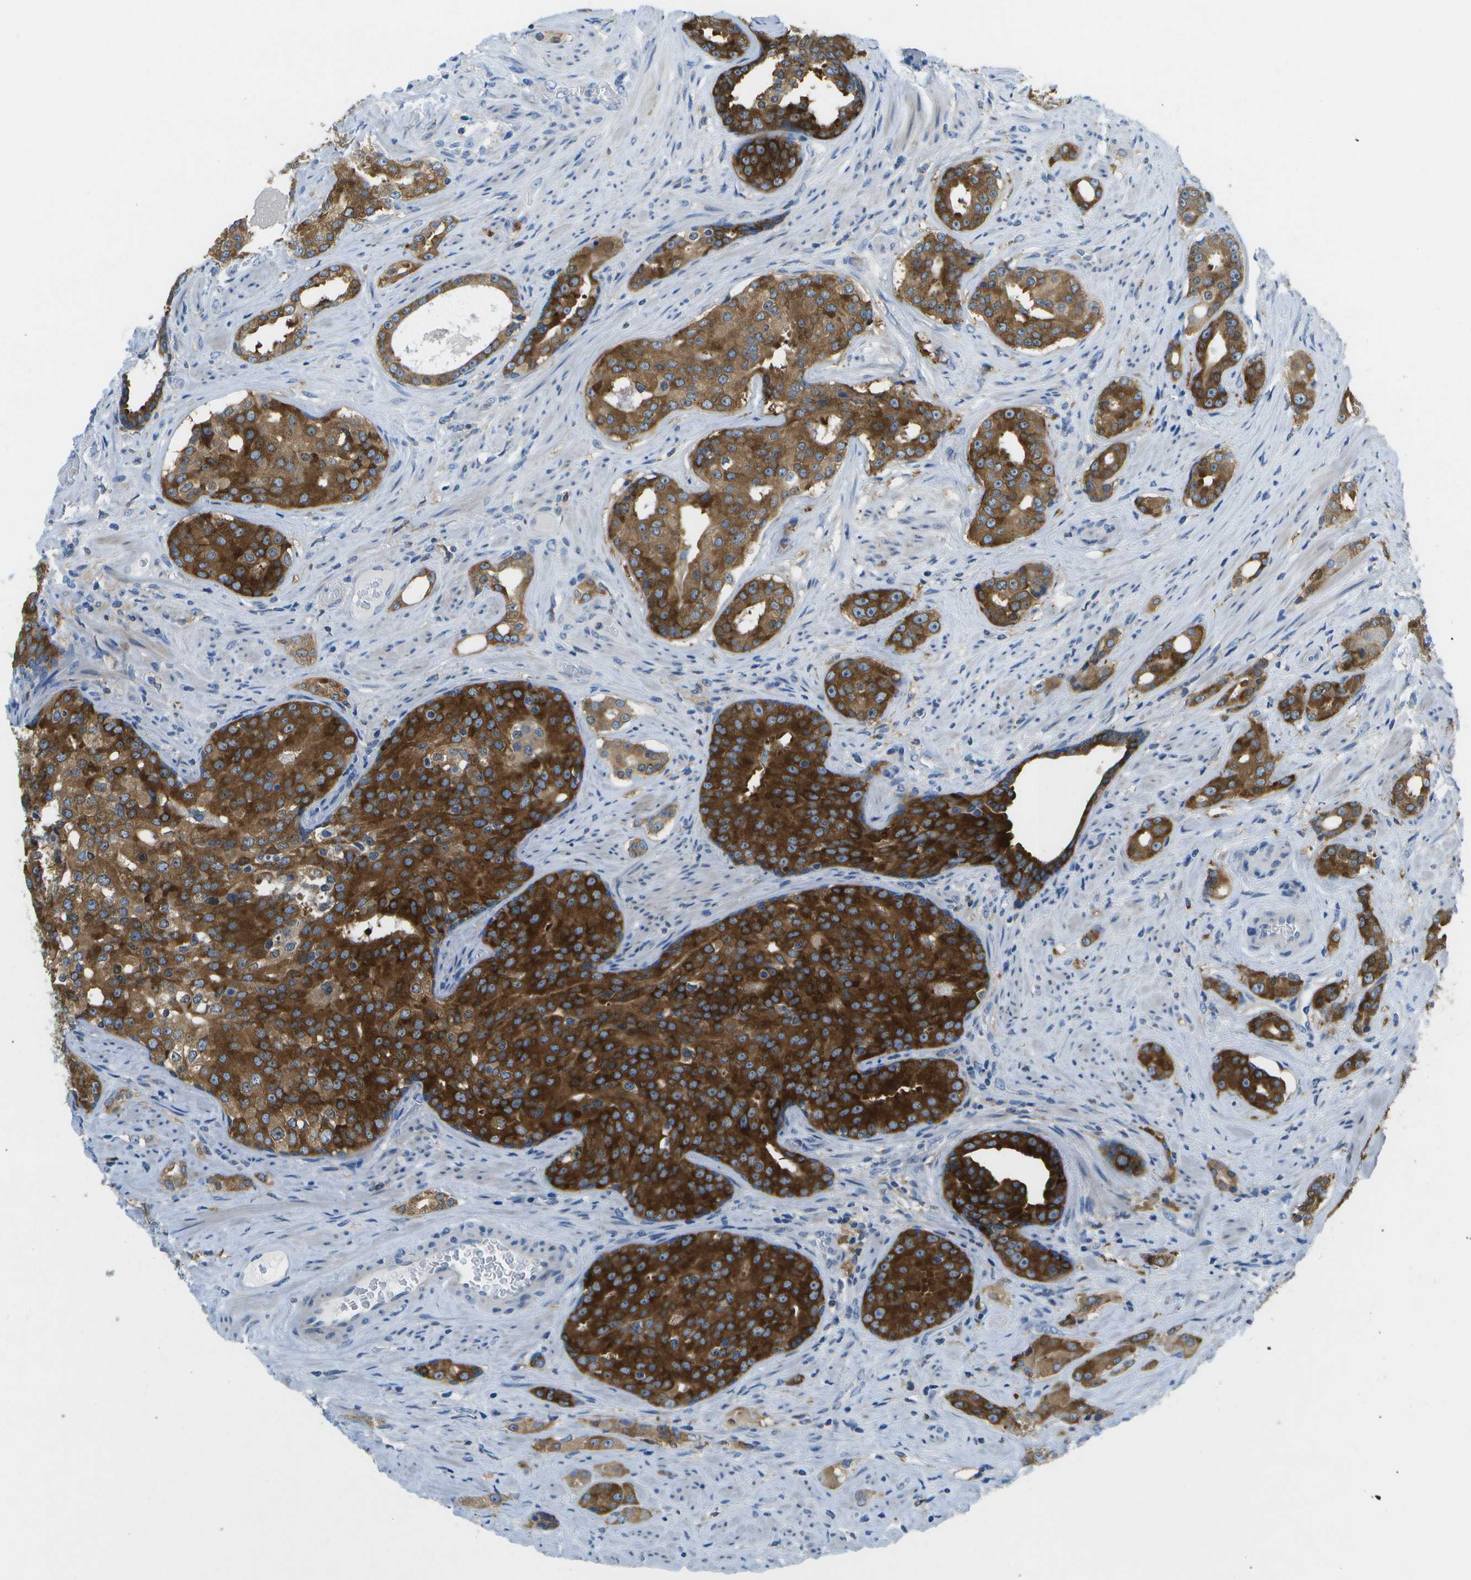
{"staining": {"intensity": "strong", "quantity": ">75%", "location": "cytoplasmic/membranous"}, "tissue": "prostate cancer", "cell_type": "Tumor cells", "image_type": "cancer", "snomed": [{"axis": "morphology", "description": "Adenocarcinoma, High grade"}, {"axis": "topography", "description": "Prostate"}], "caption": "Approximately >75% of tumor cells in human prostate adenocarcinoma (high-grade) demonstrate strong cytoplasmic/membranous protein positivity as visualized by brown immunohistochemical staining.", "gene": "WNK2", "patient": {"sex": "male", "age": 71}}